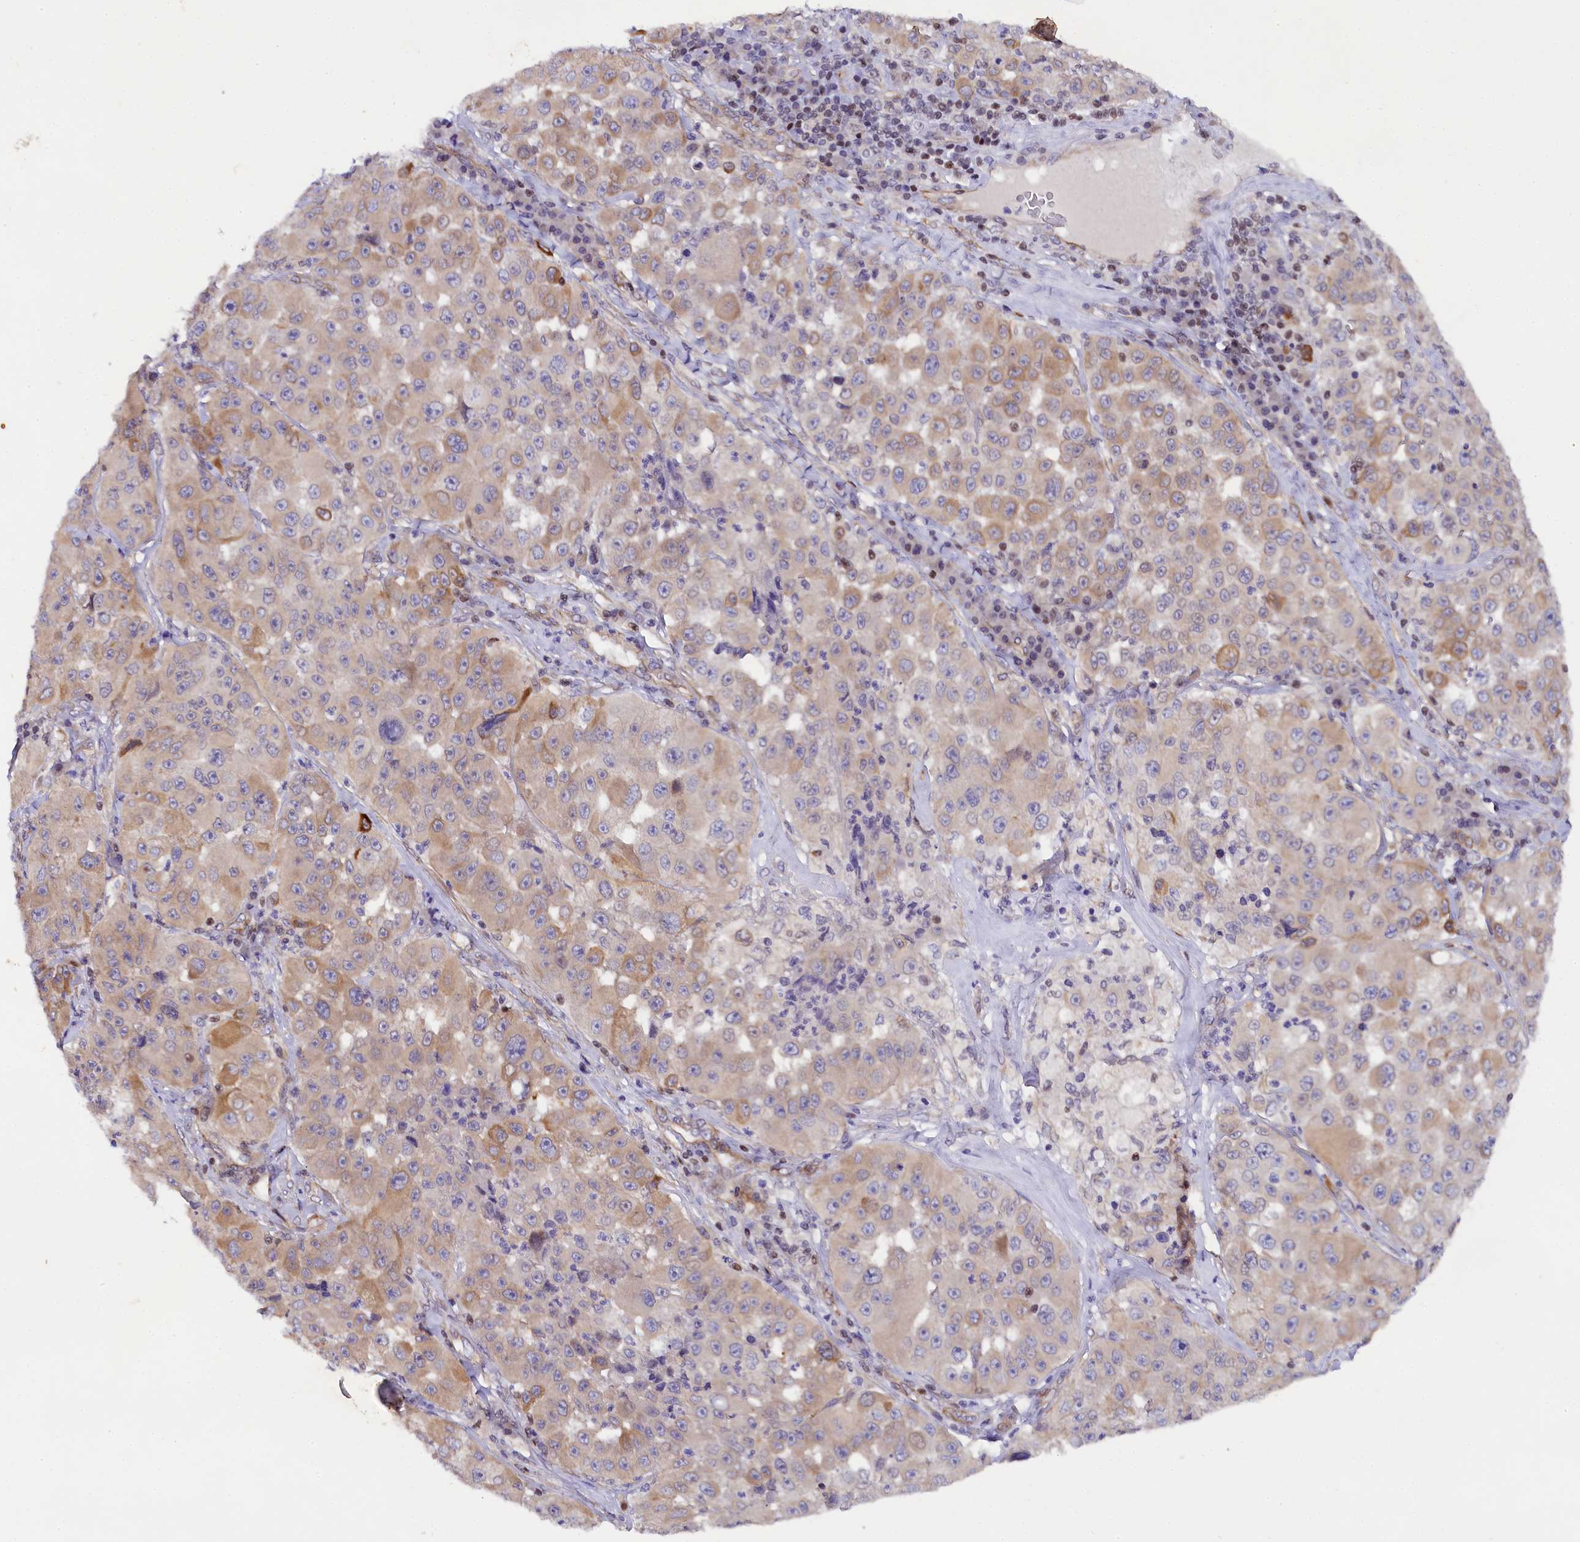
{"staining": {"intensity": "moderate", "quantity": "<25%", "location": "cytoplasmic/membranous"}, "tissue": "melanoma", "cell_type": "Tumor cells", "image_type": "cancer", "snomed": [{"axis": "morphology", "description": "Malignant melanoma, Metastatic site"}, {"axis": "topography", "description": "Lymph node"}], "caption": "The photomicrograph shows a brown stain indicating the presence of a protein in the cytoplasmic/membranous of tumor cells in malignant melanoma (metastatic site).", "gene": "SP4", "patient": {"sex": "male", "age": 62}}